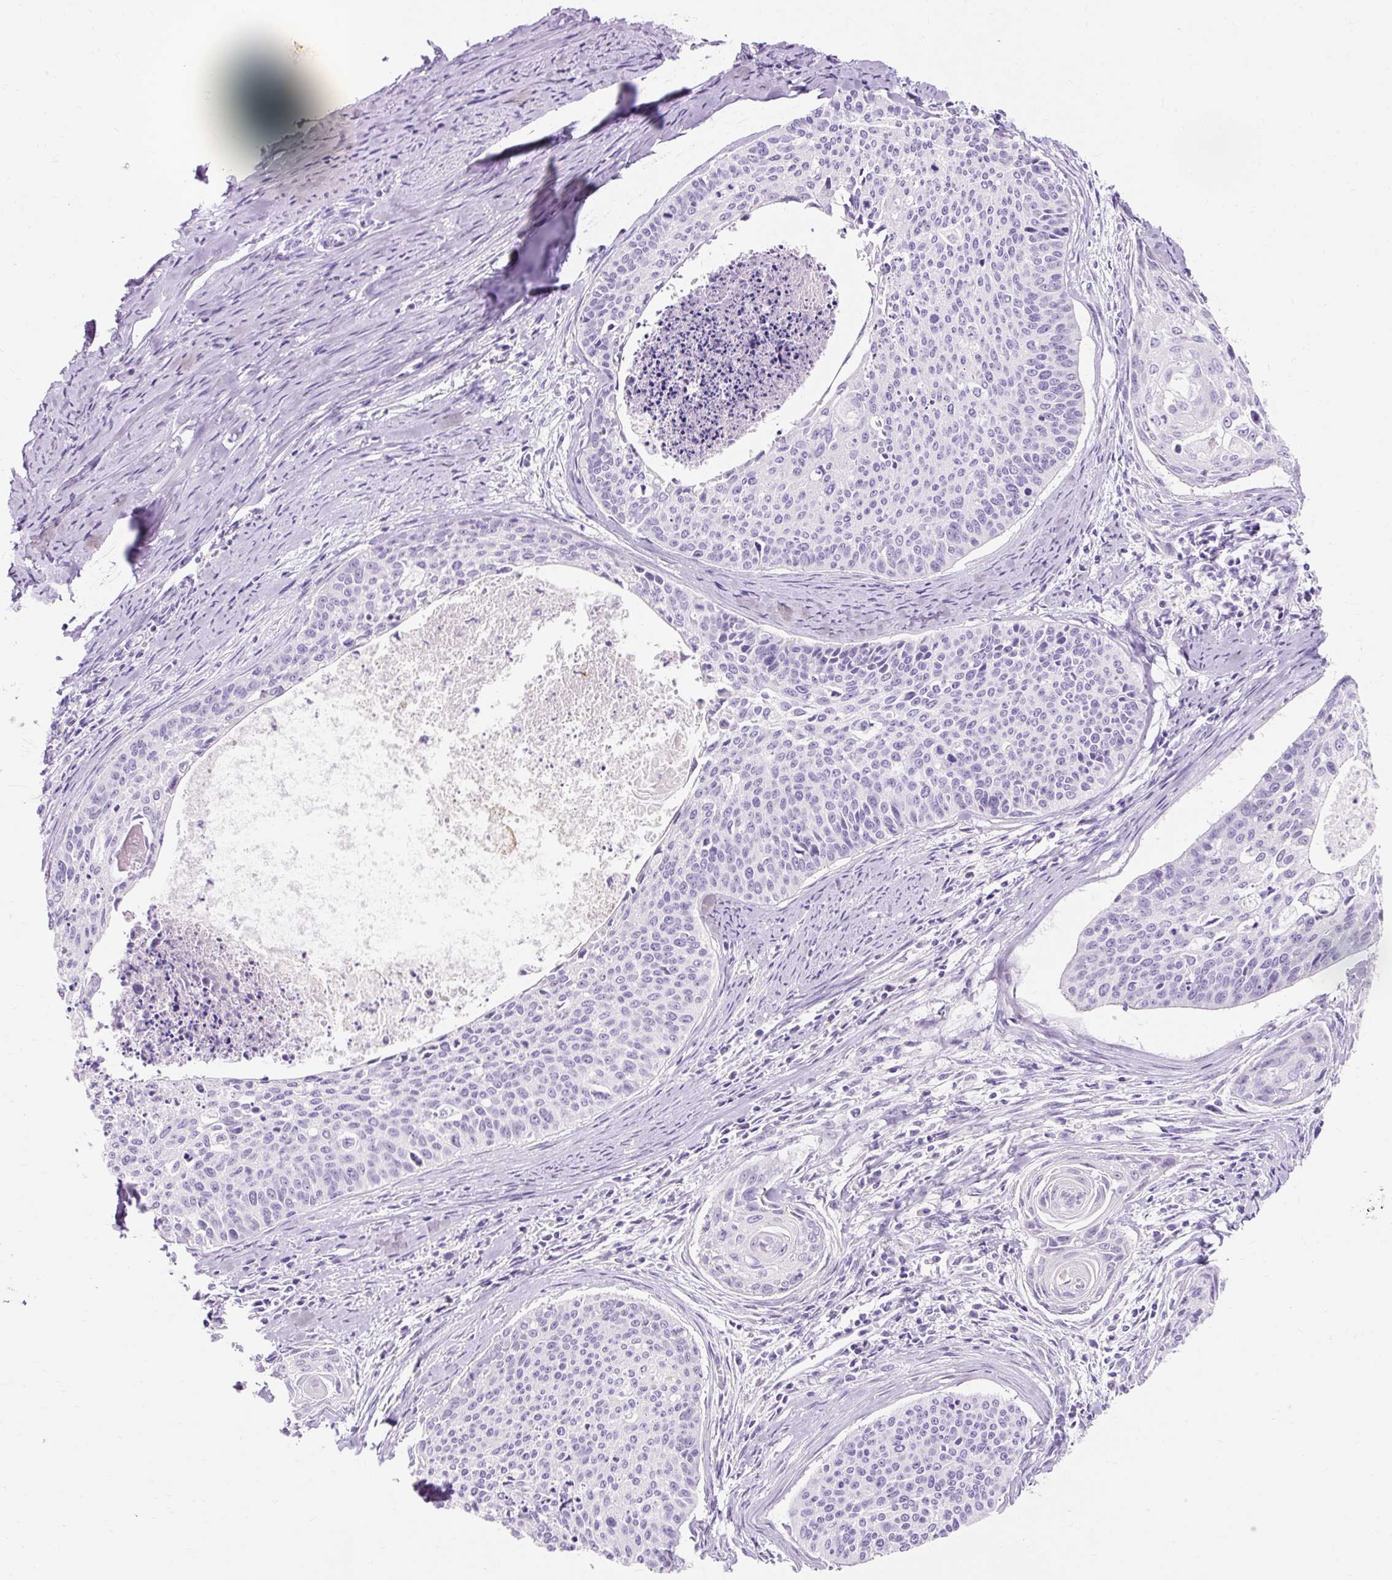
{"staining": {"intensity": "negative", "quantity": "none", "location": "none"}, "tissue": "cervical cancer", "cell_type": "Tumor cells", "image_type": "cancer", "snomed": [{"axis": "morphology", "description": "Squamous cell carcinoma, NOS"}, {"axis": "topography", "description": "Cervix"}], "caption": "Tumor cells show no significant protein staining in squamous cell carcinoma (cervical). (DAB immunohistochemistry (IHC) visualized using brightfield microscopy, high magnification).", "gene": "CLDN25", "patient": {"sex": "female", "age": 55}}